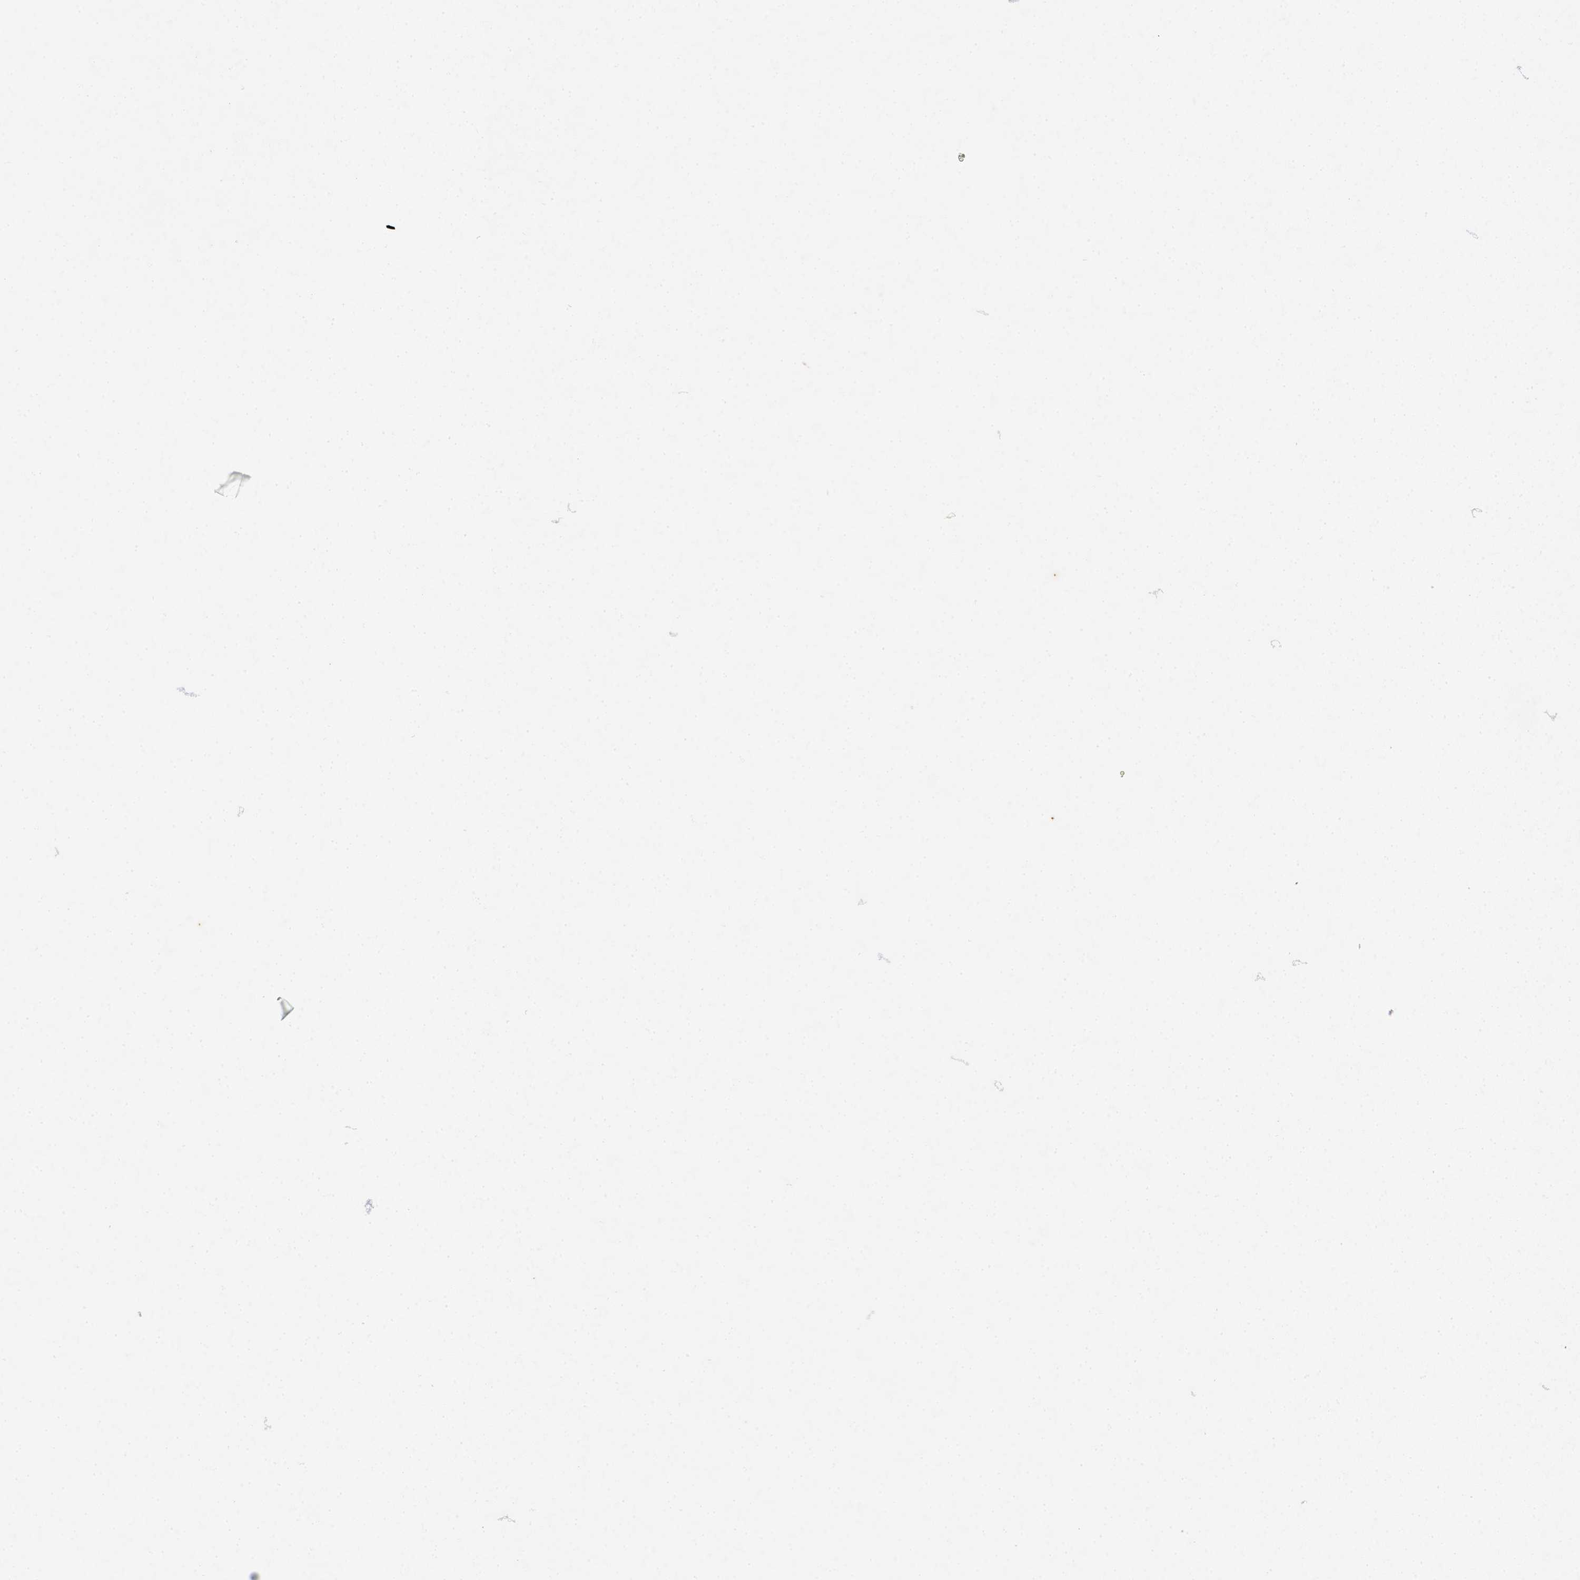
{"staining": {"intensity": "negative", "quantity": "none", "location": "none"}, "tissue": "parathyroid gland", "cell_type": "Glandular cells", "image_type": "normal", "snomed": [{"axis": "morphology", "description": "Normal tissue, NOS"}, {"axis": "topography", "description": "Parathyroid gland"}], "caption": "Image shows no protein positivity in glandular cells of benign parathyroid gland.", "gene": "NUDT2", "patient": {"sex": "female", "age": 71}}